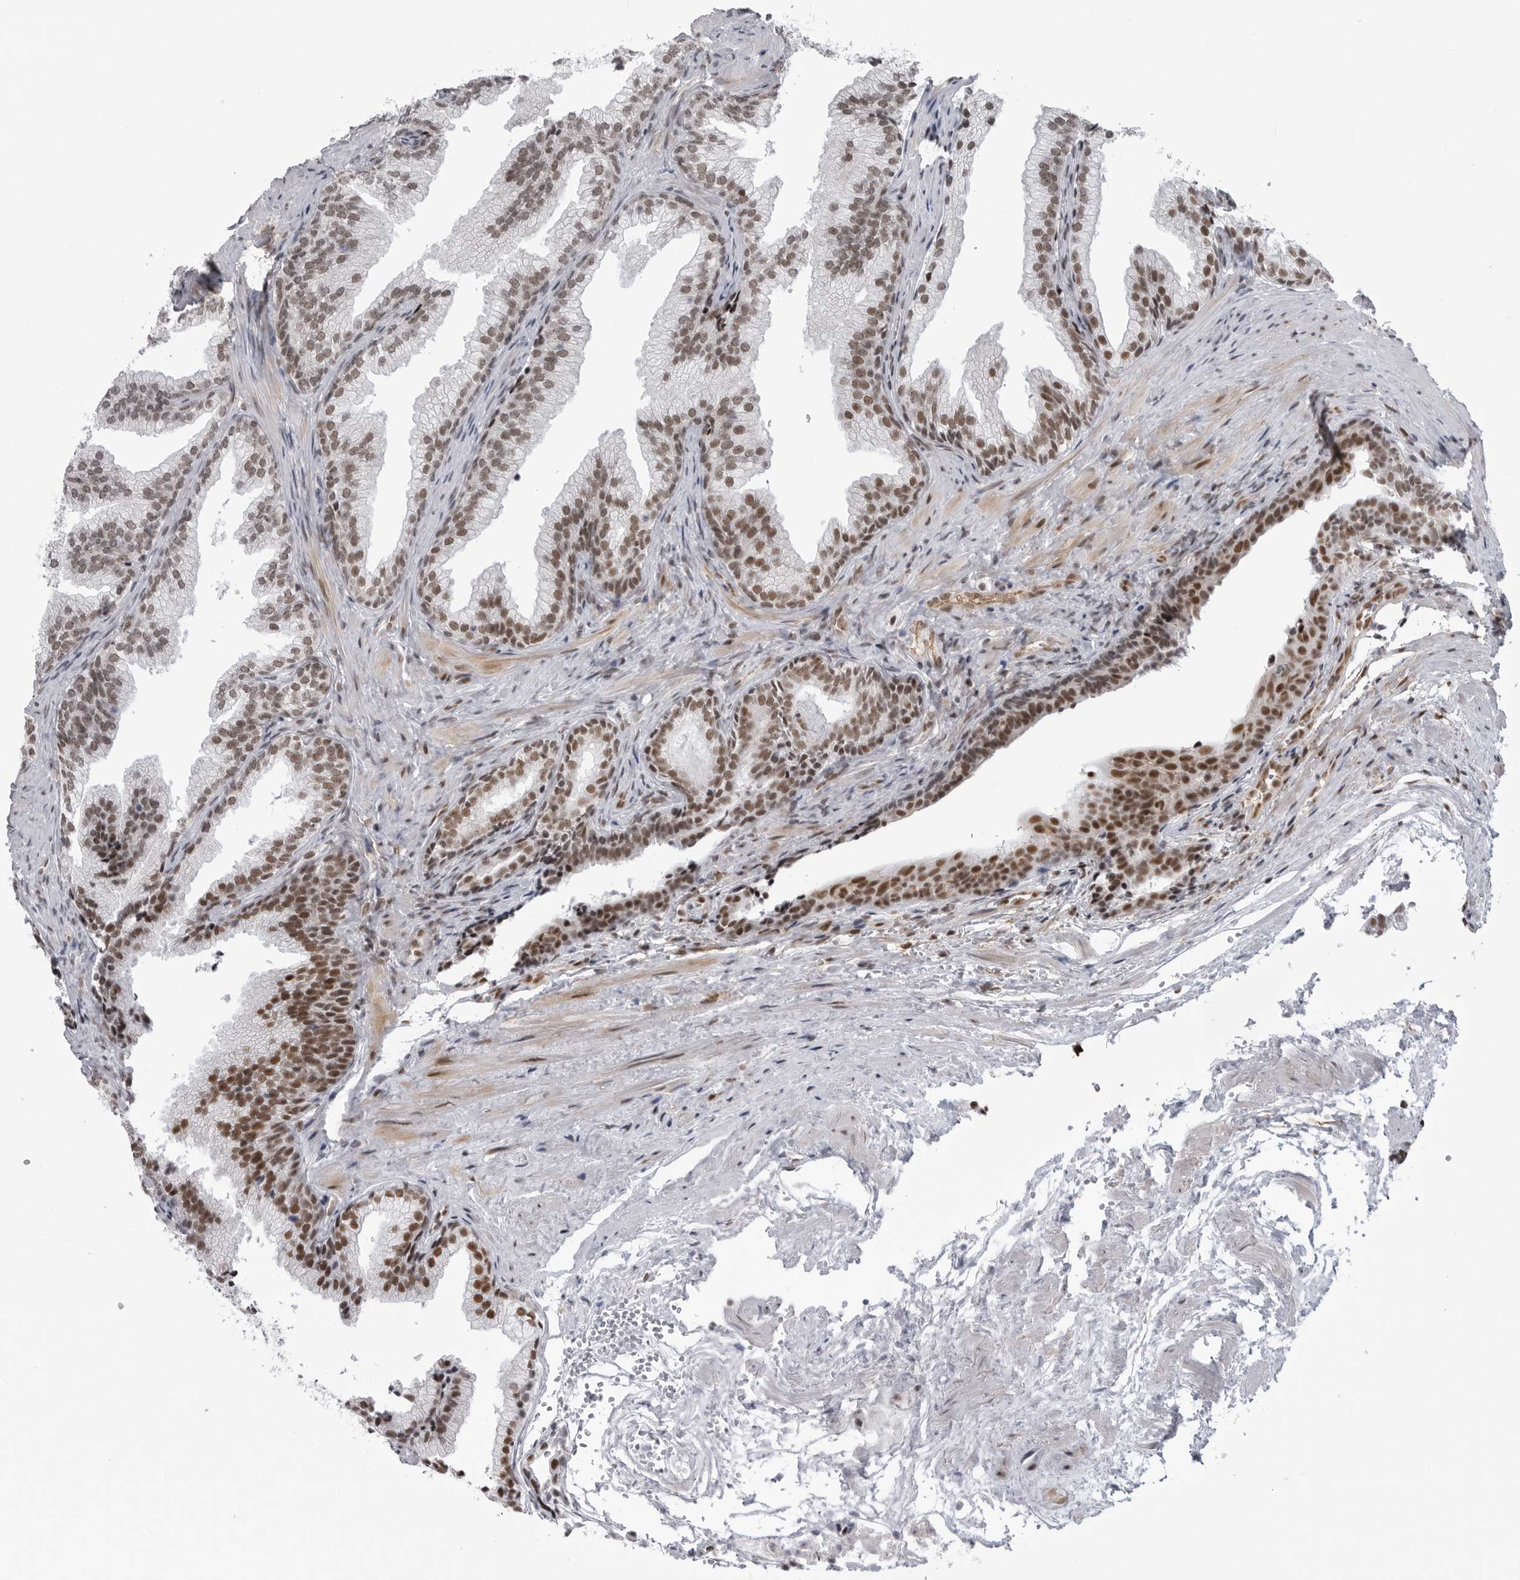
{"staining": {"intensity": "strong", "quantity": "25%-75%", "location": "nuclear"}, "tissue": "prostate", "cell_type": "Glandular cells", "image_type": "normal", "snomed": [{"axis": "morphology", "description": "Normal tissue, NOS"}, {"axis": "topography", "description": "Prostate"}], "caption": "Protein expression analysis of normal prostate reveals strong nuclear positivity in approximately 25%-75% of glandular cells.", "gene": "RNF26", "patient": {"sex": "male", "age": 76}}